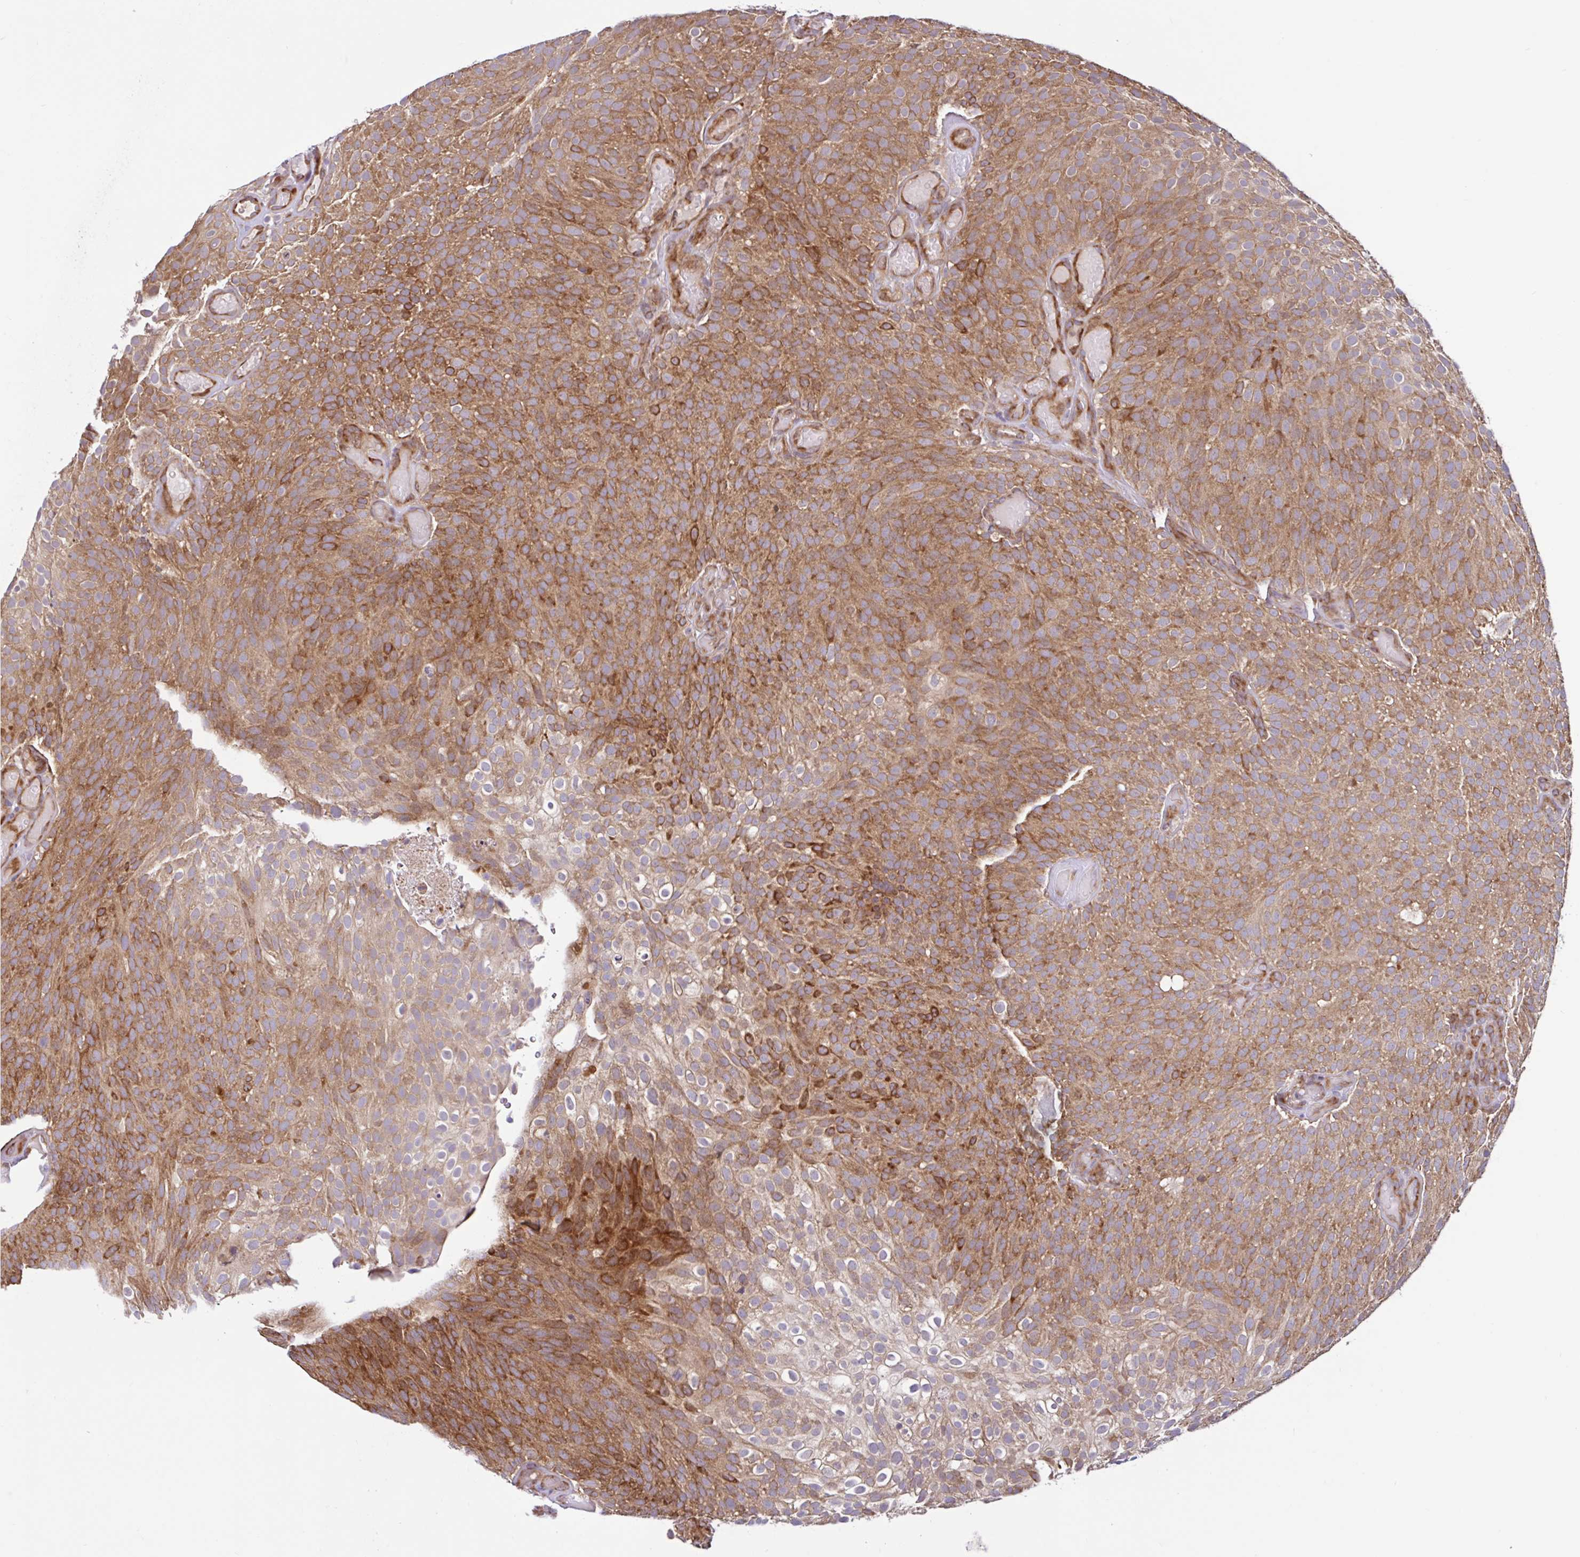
{"staining": {"intensity": "moderate", "quantity": ">75%", "location": "cytoplasmic/membranous"}, "tissue": "urothelial cancer", "cell_type": "Tumor cells", "image_type": "cancer", "snomed": [{"axis": "morphology", "description": "Urothelial carcinoma, Low grade"}, {"axis": "topography", "description": "Urinary bladder"}], "caption": "The photomicrograph exhibits a brown stain indicating the presence of a protein in the cytoplasmic/membranous of tumor cells in low-grade urothelial carcinoma.", "gene": "NTPCR", "patient": {"sex": "male", "age": 78}}